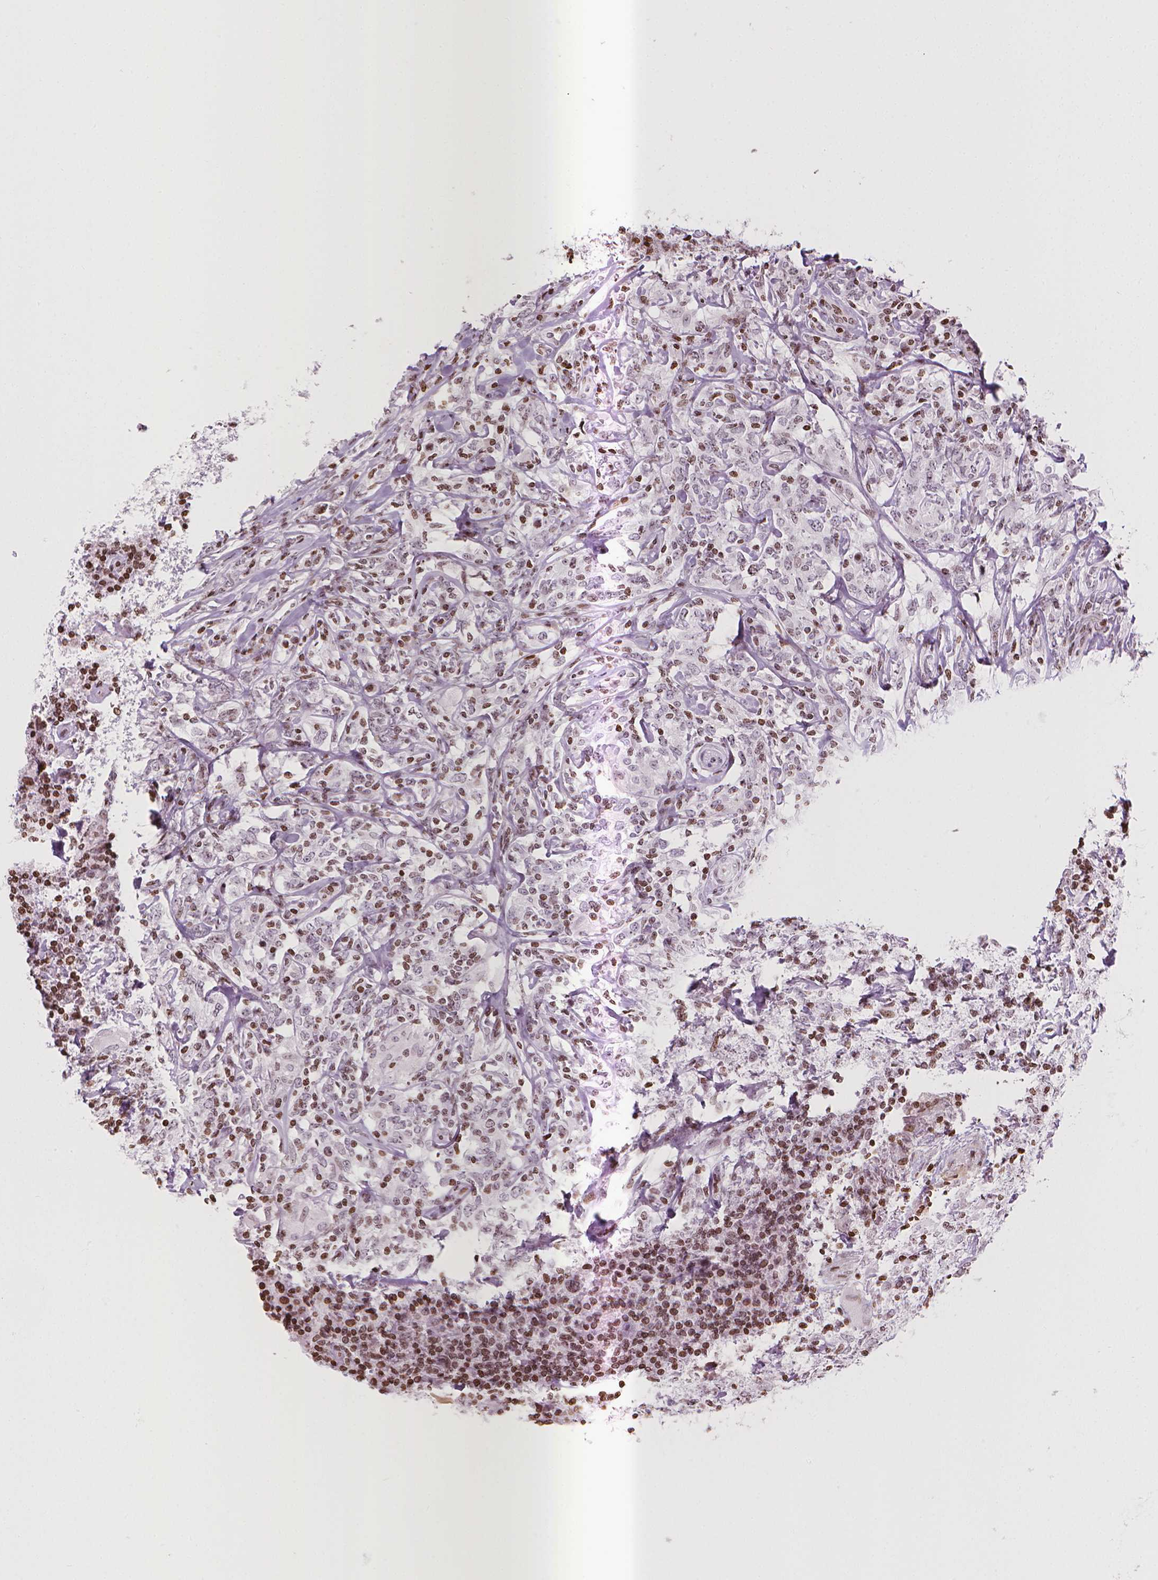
{"staining": {"intensity": "negative", "quantity": "none", "location": "none"}, "tissue": "lymphoma", "cell_type": "Tumor cells", "image_type": "cancer", "snomed": [{"axis": "morphology", "description": "Malignant lymphoma, non-Hodgkin's type, High grade"}, {"axis": "topography", "description": "Lymph node"}], "caption": "Immunohistochemistry photomicrograph of neoplastic tissue: human high-grade malignant lymphoma, non-Hodgkin's type stained with DAB (3,3'-diaminobenzidine) displays no significant protein staining in tumor cells.", "gene": "PIP4K2A", "patient": {"sex": "female", "age": 84}}